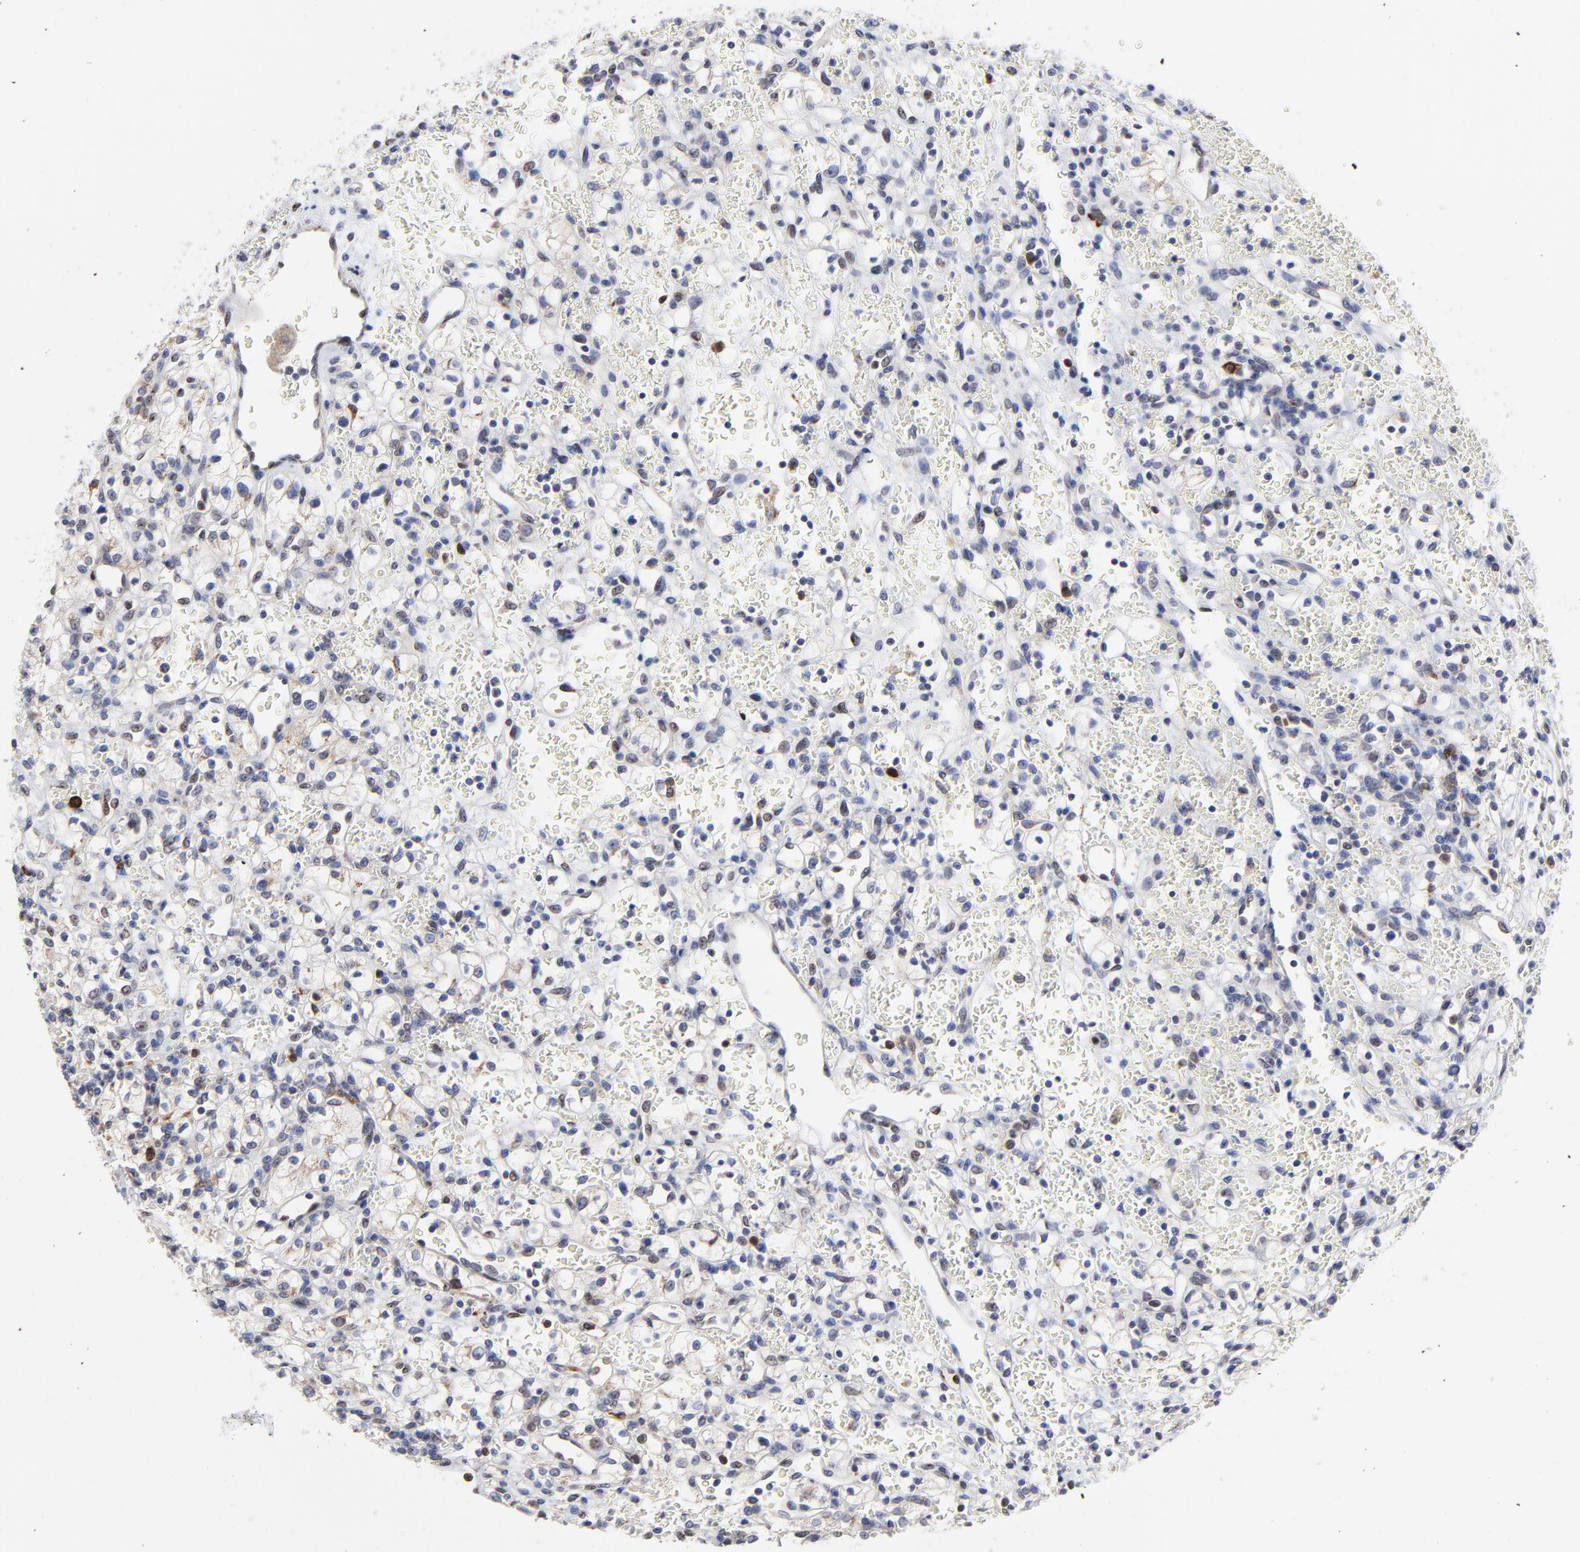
{"staining": {"intensity": "negative", "quantity": "none", "location": "none"}, "tissue": "renal cancer", "cell_type": "Tumor cells", "image_type": "cancer", "snomed": [{"axis": "morphology", "description": "Adenocarcinoma, NOS"}, {"axis": "topography", "description": "Kidney"}], "caption": "Tumor cells show no significant positivity in adenocarcinoma (renal). (Stains: DAB (3,3'-diaminobenzidine) immunohistochemistry (IHC) with hematoxylin counter stain, Microscopy: brightfield microscopy at high magnification).", "gene": "NCAPH", "patient": {"sex": "female", "age": 62}}